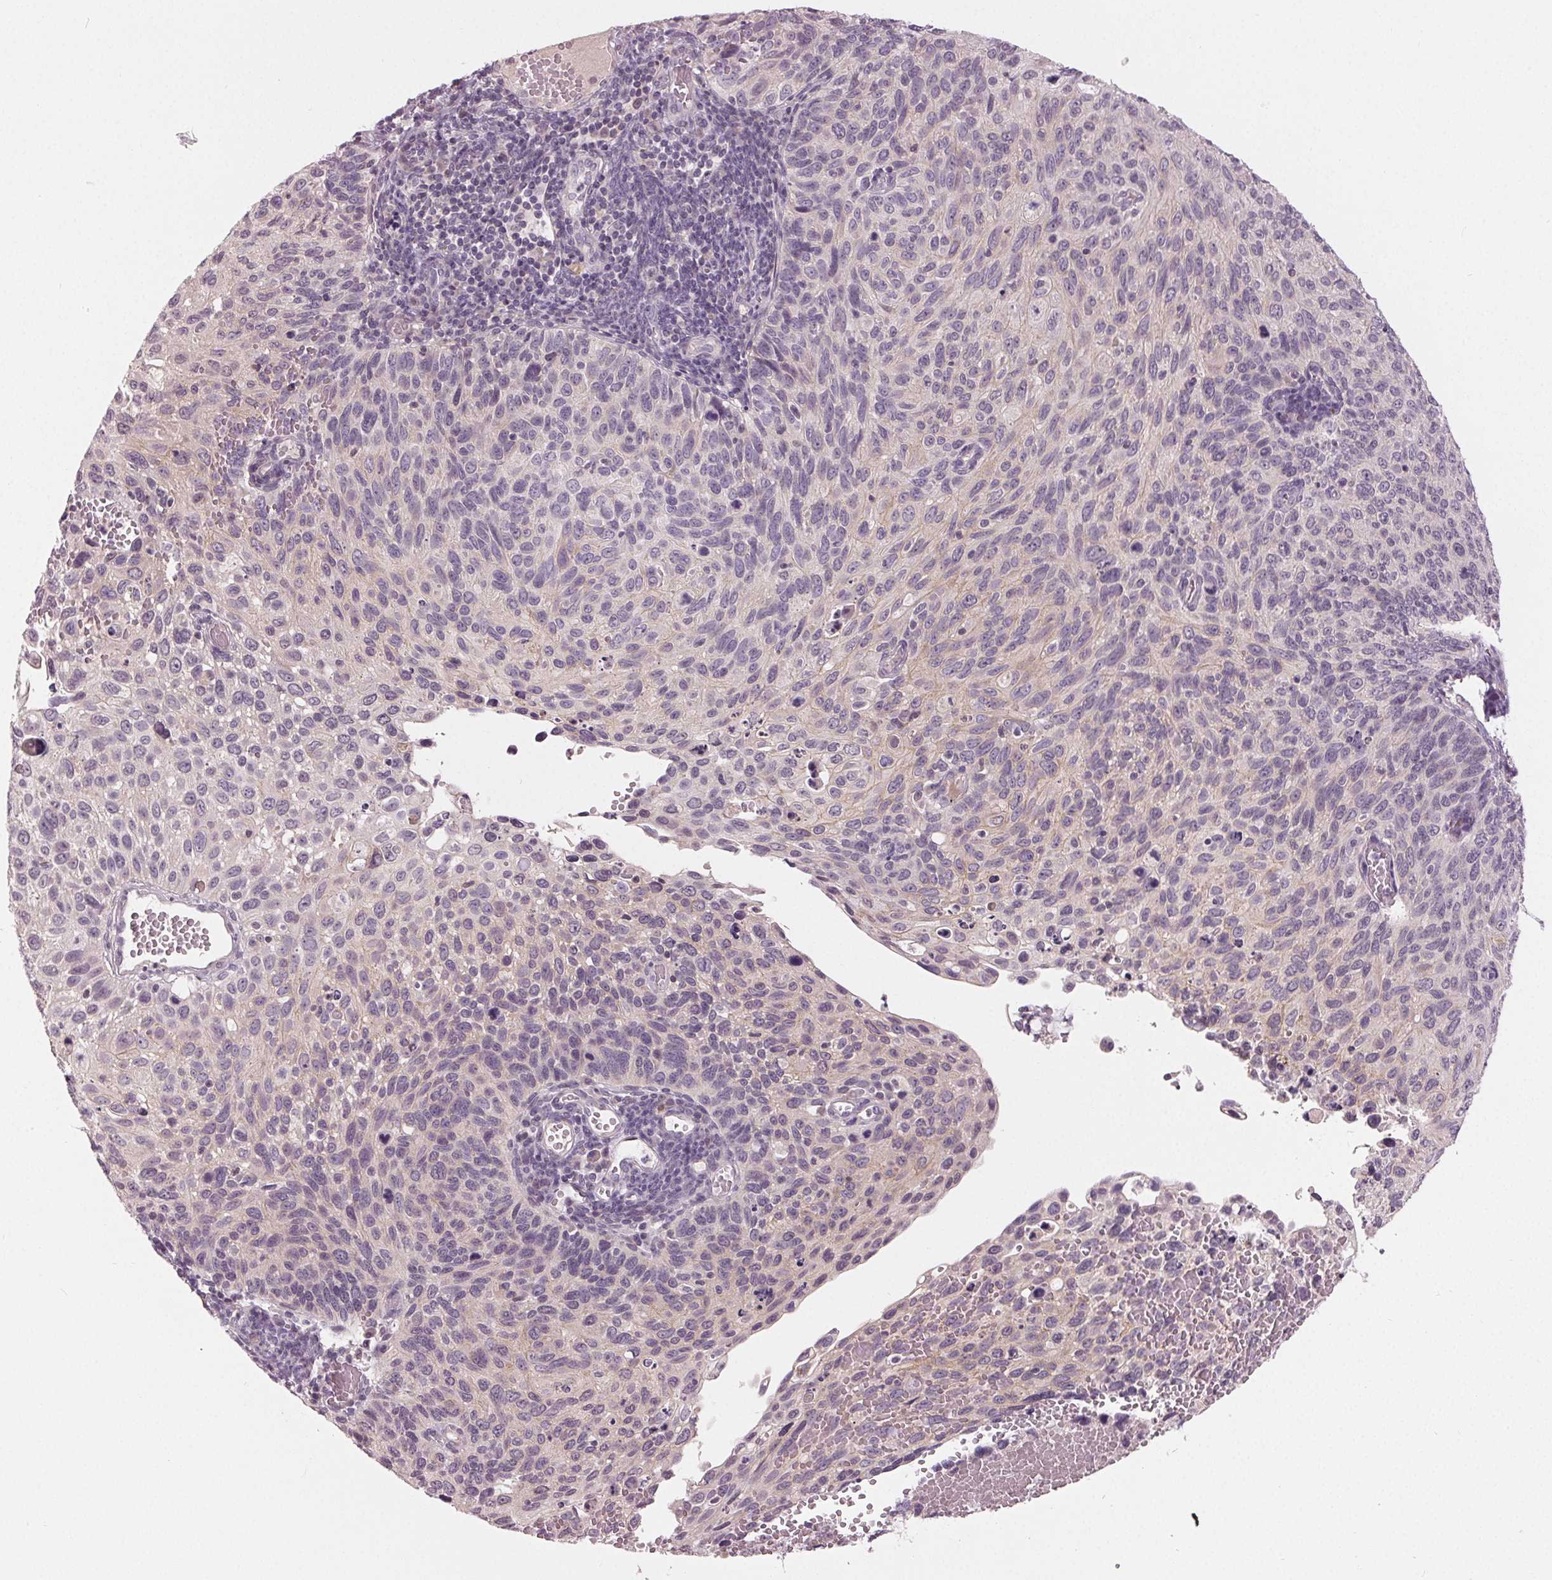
{"staining": {"intensity": "negative", "quantity": "none", "location": "none"}, "tissue": "cervical cancer", "cell_type": "Tumor cells", "image_type": "cancer", "snomed": [{"axis": "morphology", "description": "Squamous cell carcinoma, NOS"}, {"axis": "topography", "description": "Cervix"}], "caption": "Tumor cells show no significant expression in cervical cancer.", "gene": "ZNF605", "patient": {"sex": "female", "age": 70}}